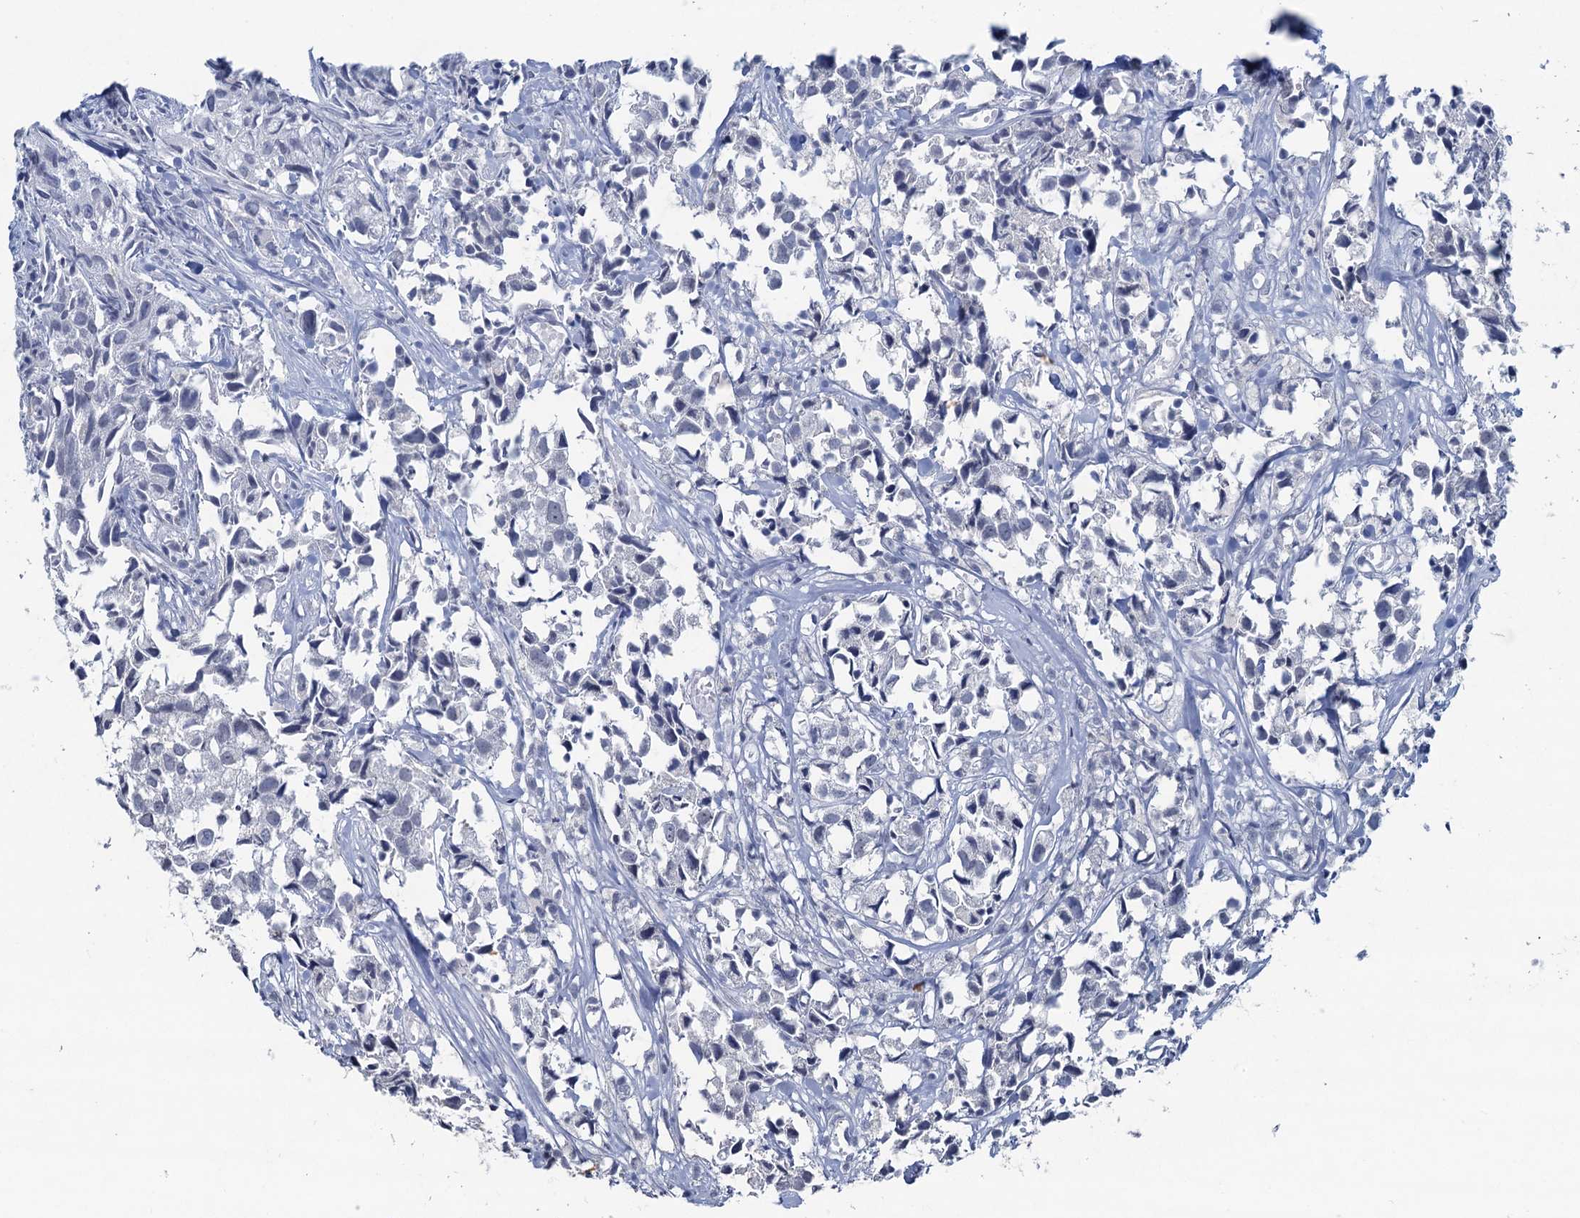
{"staining": {"intensity": "negative", "quantity": "none", "location": "none"}, "tissue": "urothelial cancer", "cell_type": "Tumor cells", "image_type": "cancer", "snomed": [{"axis": "morphology", "description": "Urothelial carcinoma, High grade"}, {"axis": "topography", "description": "Urinary bladder"}], "caption": "Immunohistochemical staining of high-grade urothelial carcinoma reveals no significant positivity in tumor cells.", "gene": "HAPSTR1", "patient": {"sex": "female", "age": 75}}